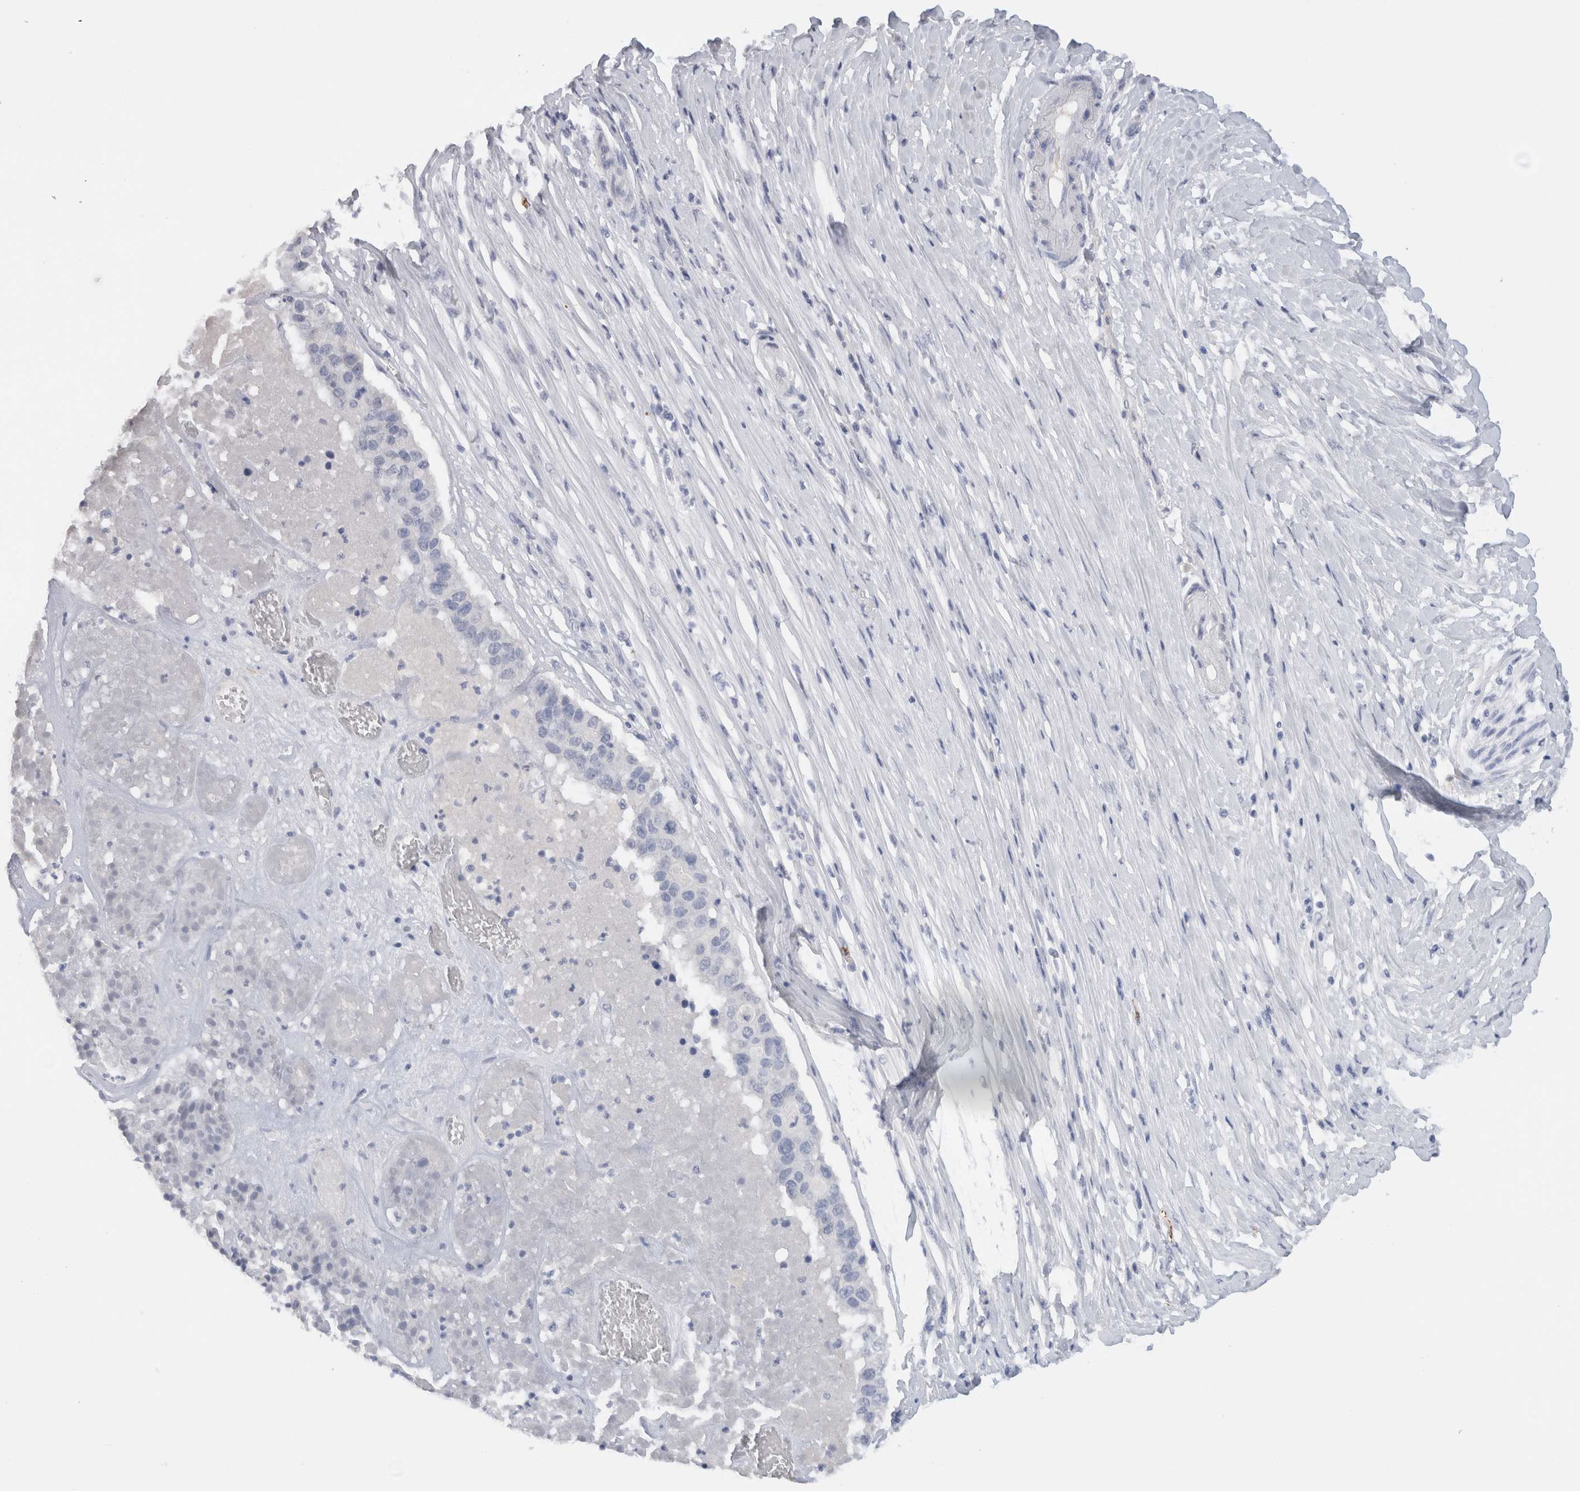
{"staining": {"intensity": "negative", "quantity": "none", "location": "none"}, "tissue": "pancreatic cancer", "cell_type": "Tumor cells", "image_type": "cancer", "snomed": [{"axis": "morphology", "description": "Adenocarcinoma, NOS"}, {"axis": "topography", "description": "Pancreas"}], "caption": "This micrograph is of pancreatic cancer stained with IHC to label a protein in brown with the nuclei are counter-stained blue. There is no expression in tumor cells.", "gene": "LAMP3", "patient": {"sex": "male", "age": 50}}